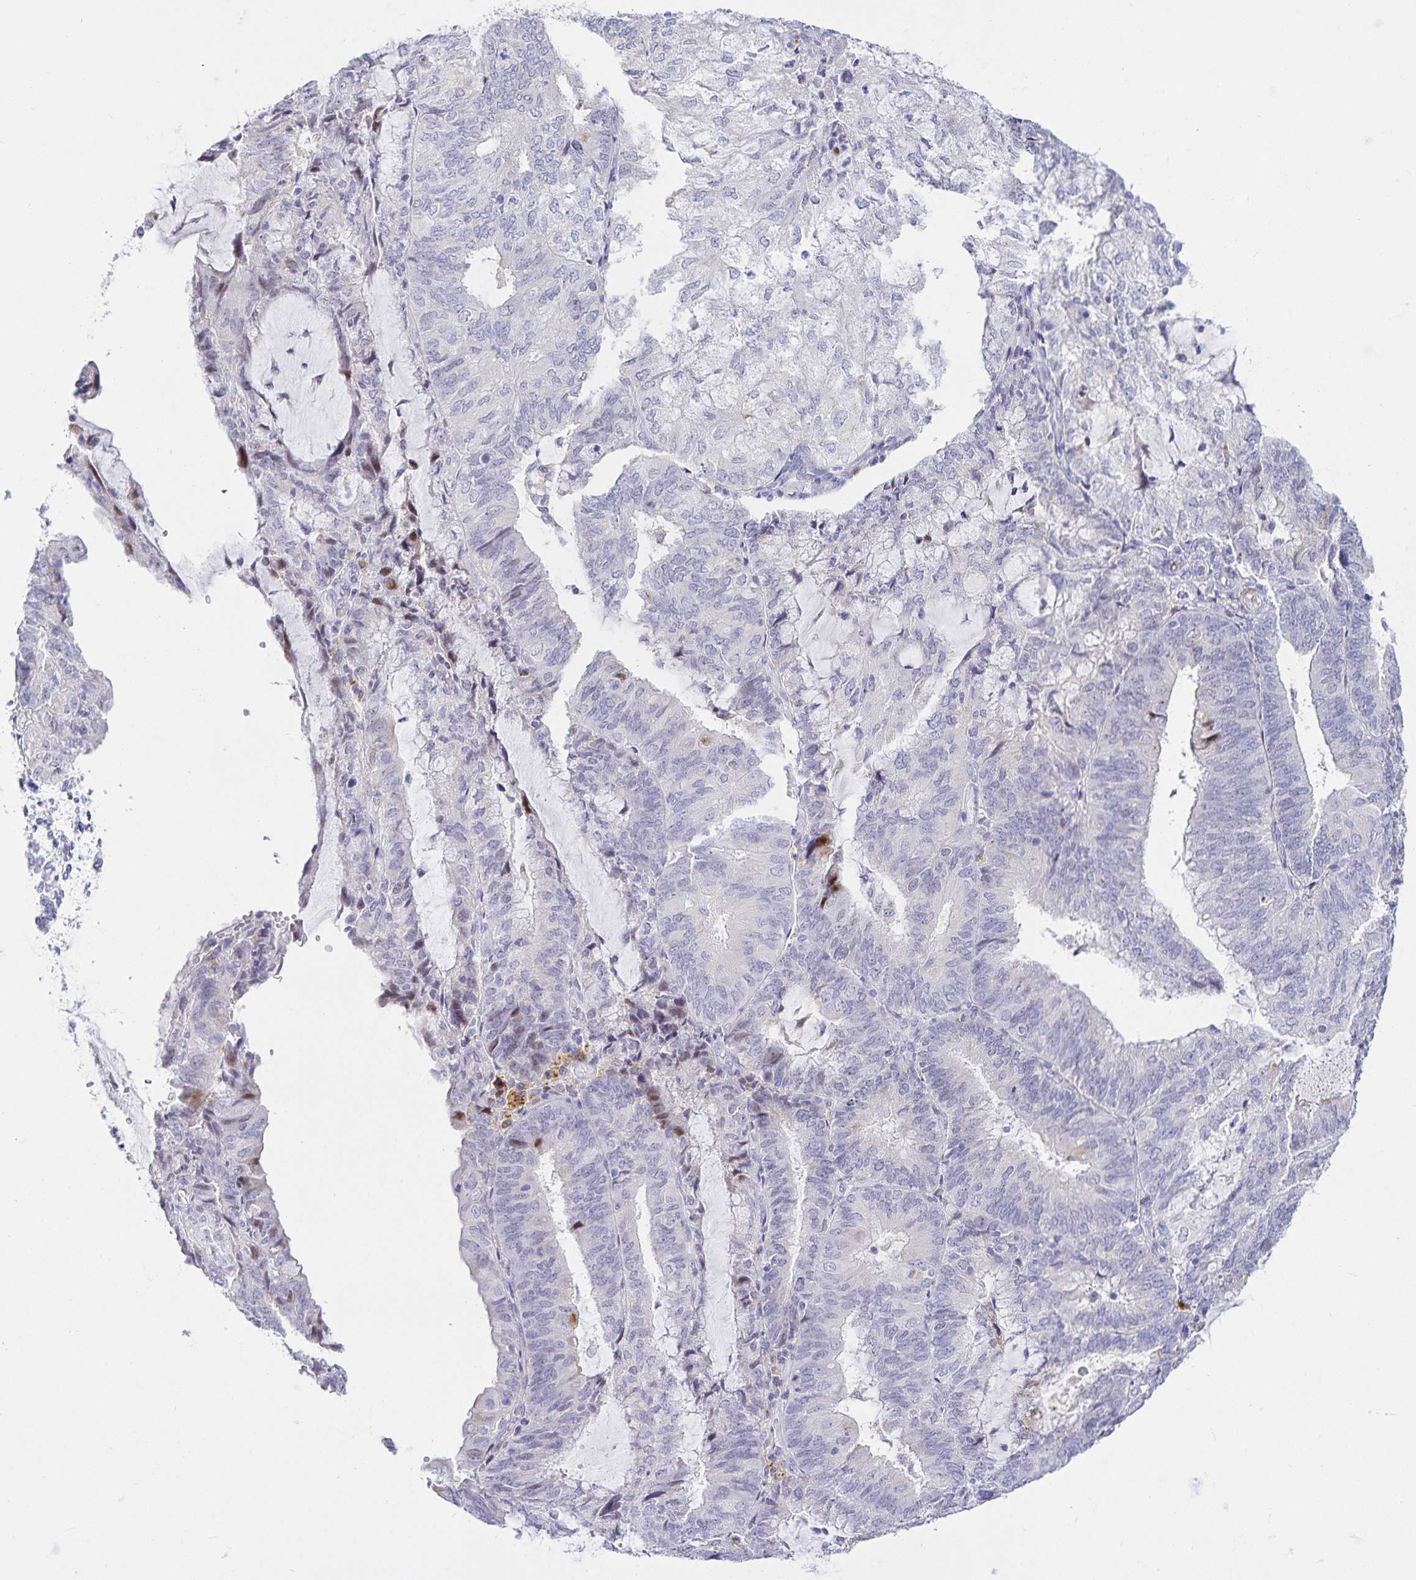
{"staining": {"intensity": "negative", "quantity": "none", "location": "none"}, "tissue": "endometrial cancer", "cell_type": "Tumor cells", "image_type": "cancer", "snomed": [{"axis": "morphology", "description": "Adenocarcinoma, NOS"}, {"axis": "topography", "description": "Endometrium"}], "caption": "This is an IHC micrograph of human endometrial cancer. There is no staining in tumor cells.", "gene": "KBTBD13", "patient": {"sex": "female", "age": 81}}